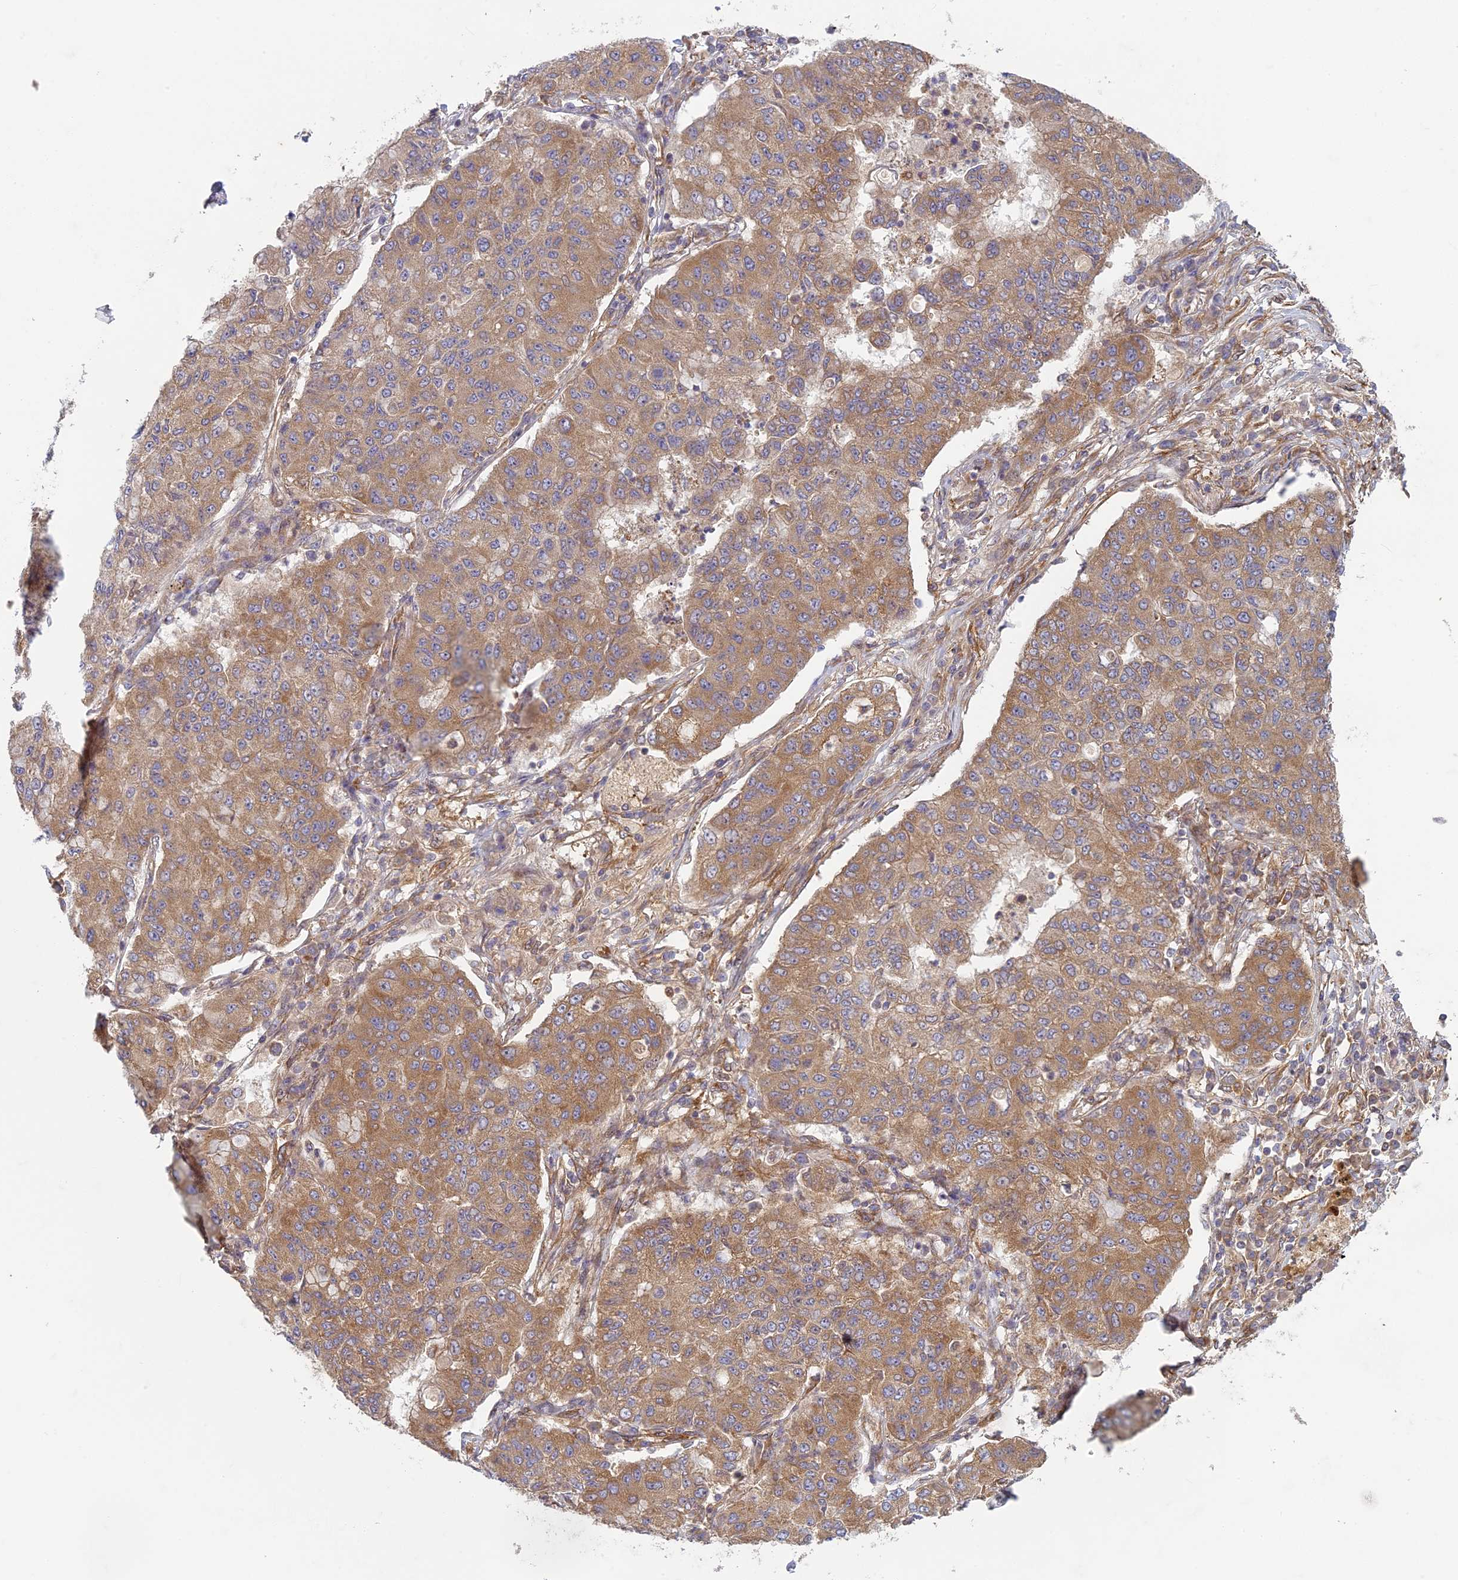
{"staining": {"intensity": "moderate", "quantity": ">75%", "location": "cytoplasmic/membranous"}, "tissue": "lung cancer", "cell_type": "Tumor cells", "image_type": "cancer", "snomed": [{"axis": "morphology", "description": "Squamous cell carcinoma, NOS"}, {"axis": "topography", "description": "Lung"}], "caption": "An image of lung cancer (squamous cell carcinoma) stained for a protein displays moderate cytoplasmic/membranous brown staining in tumor cells. Using DAB (brown) and hematoxylin (blue) stains, captured at high magnification using brightfield microscopy.", "gene": "TCF25", "patient": {"sex": "male", "age": 74}}